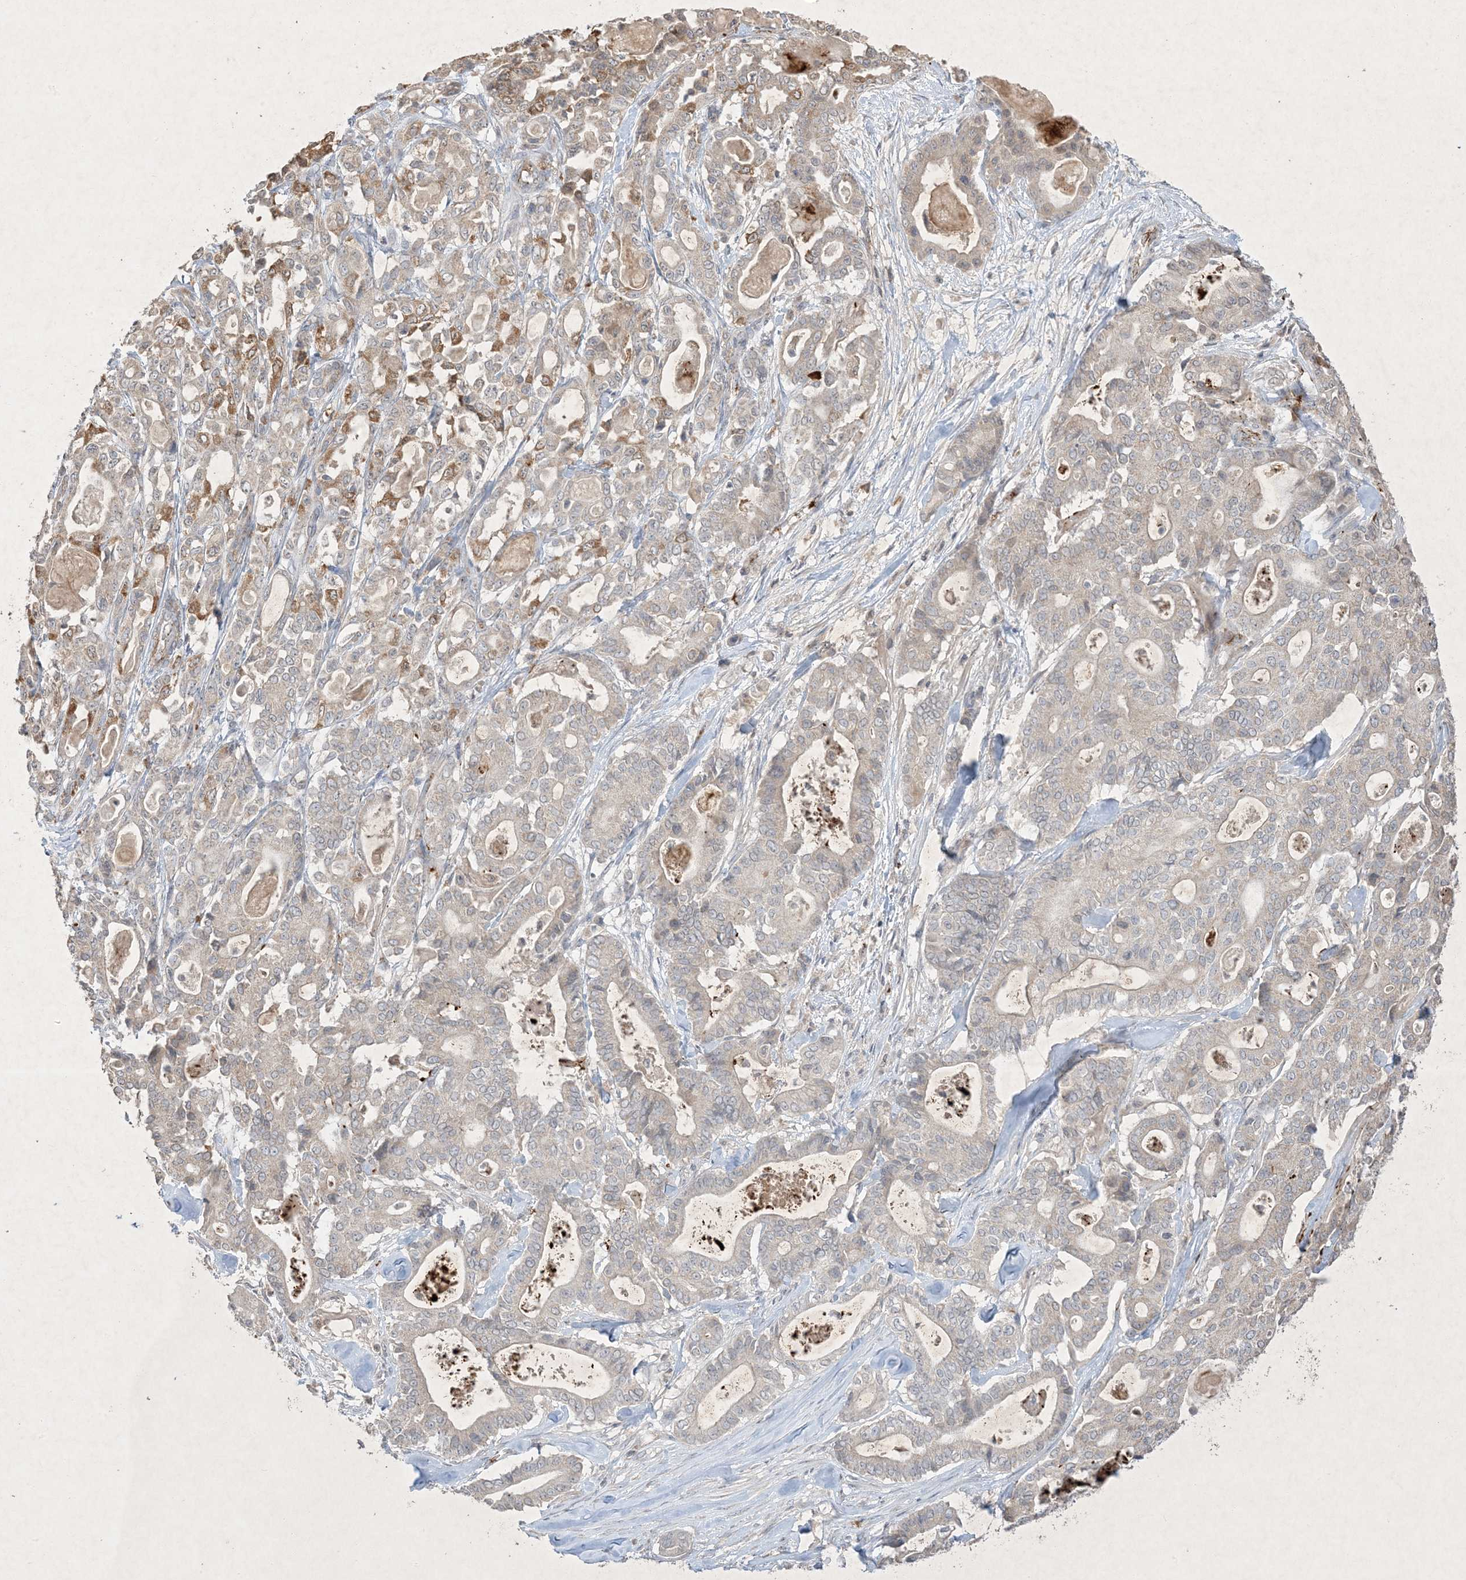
{"staining": {"intensity": "moderate", "quantity": "<25%", "location": "cytoplasmic/membranous"}, "tissue": "pancreatic cancer", "cell_type": "Tumor cells", "image_type": "cancer", "snomed": [{"axis": "morphology", "description": "Adenocarcinoma, NOS"}, {"axis": "topography", "description": "Pancreas"}], "caption": "Brown immunohistochemical staining in pancreatic adenocarcinoma reveals moderate cytoplasmic/membranous positivity in approximately <25% of tumor cells.", "gene": "PRSS36", "patient": {"sex": "male", "age": 63}}